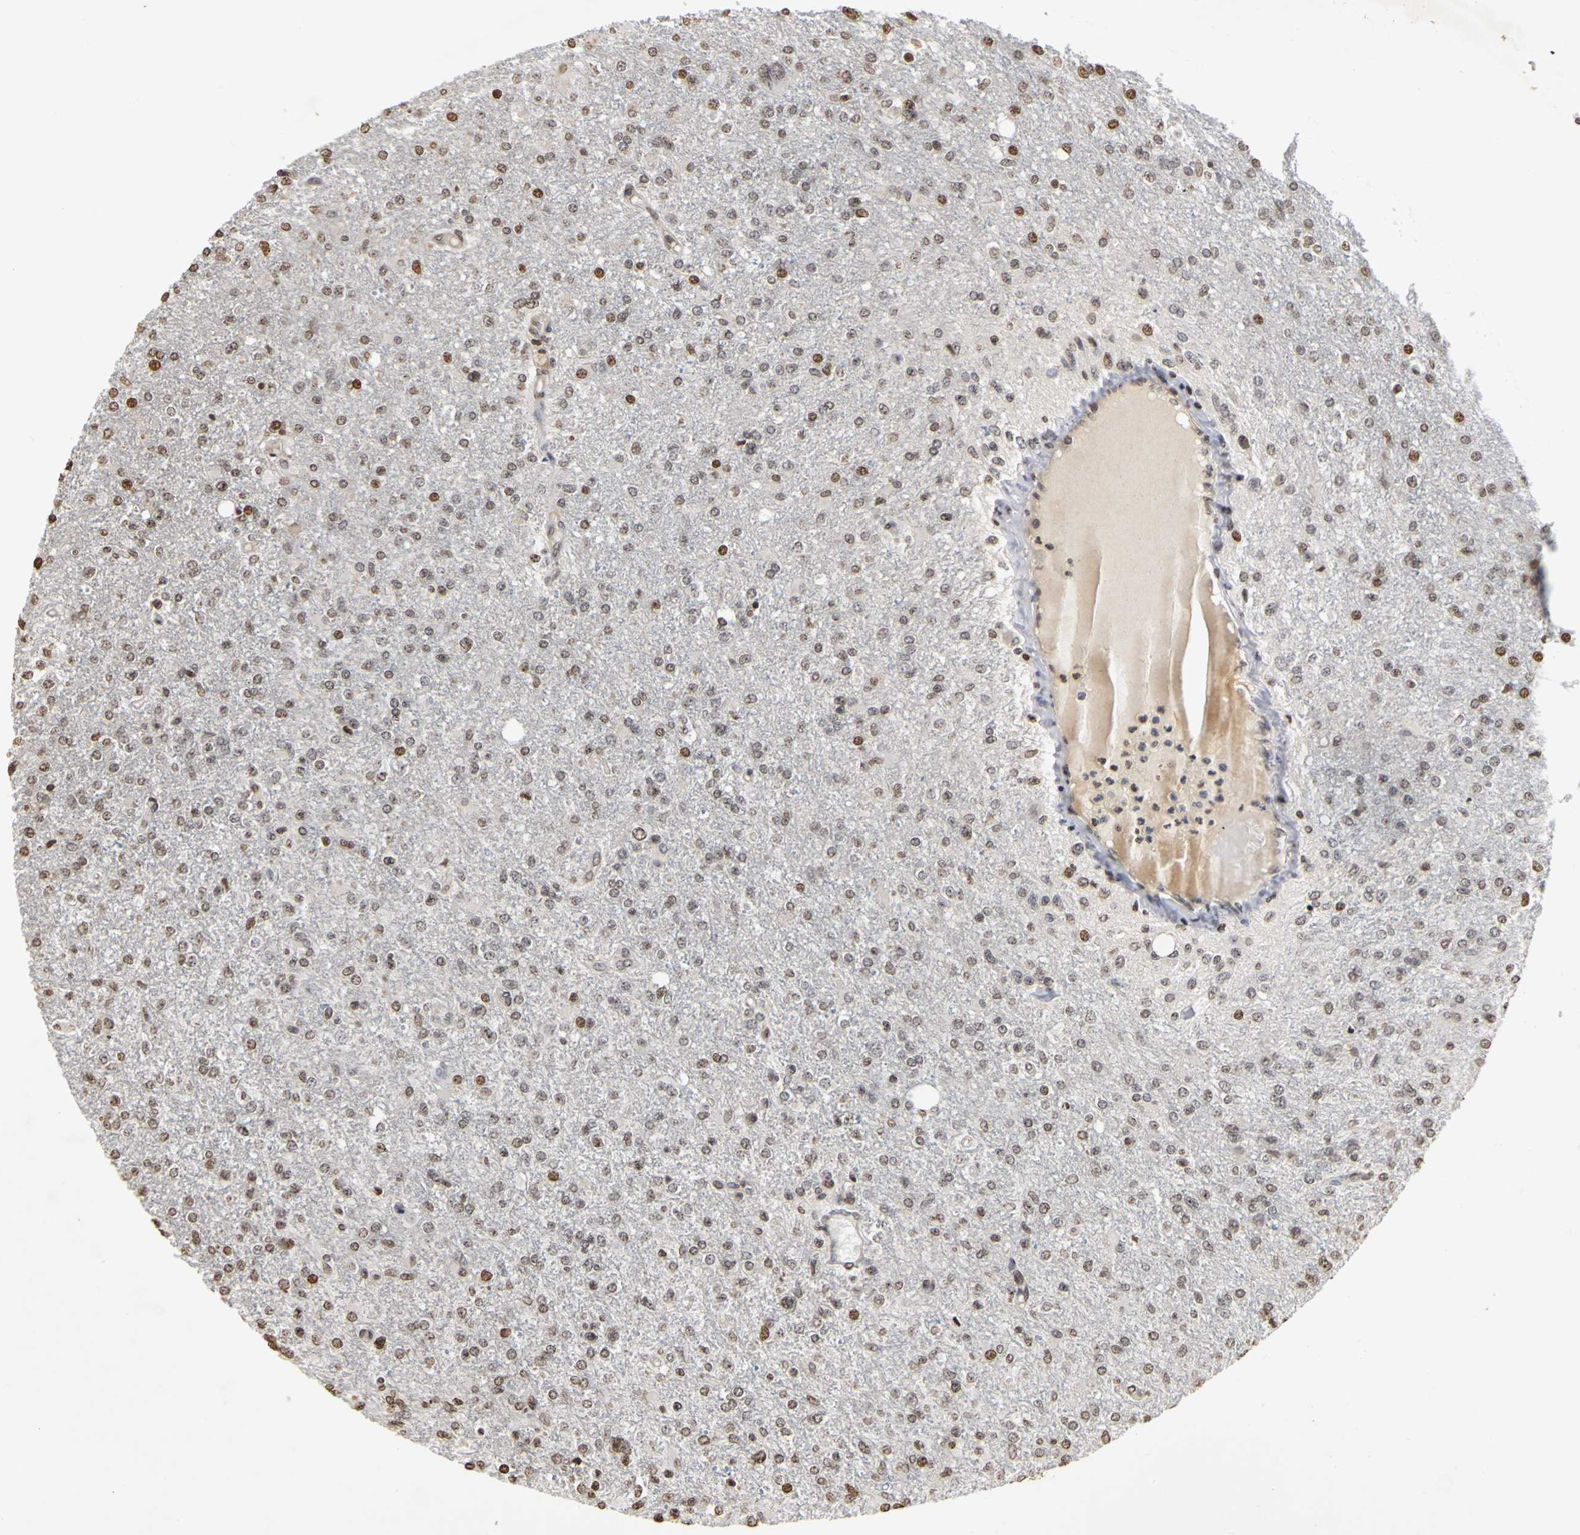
{"staining": {"intensity": "weak", "quantity": "25%-75%", "location": "nuclear"}, "tissue": "glioma", "cell_type": "Tumor cells", "image_type": "cancer", "snomed": [{"axis": "morphology", "description": "Glioma, malignant, High grade"}, {"axis": "topography", "description": "Cerebral cortex"}], "caption": "Tumor cells show low levels of weak nuclear positivity in approximately 25%-75% of cells in human glioma.", "gene": "ERCC2", "patient": {"sex": "male", "age": 76}}